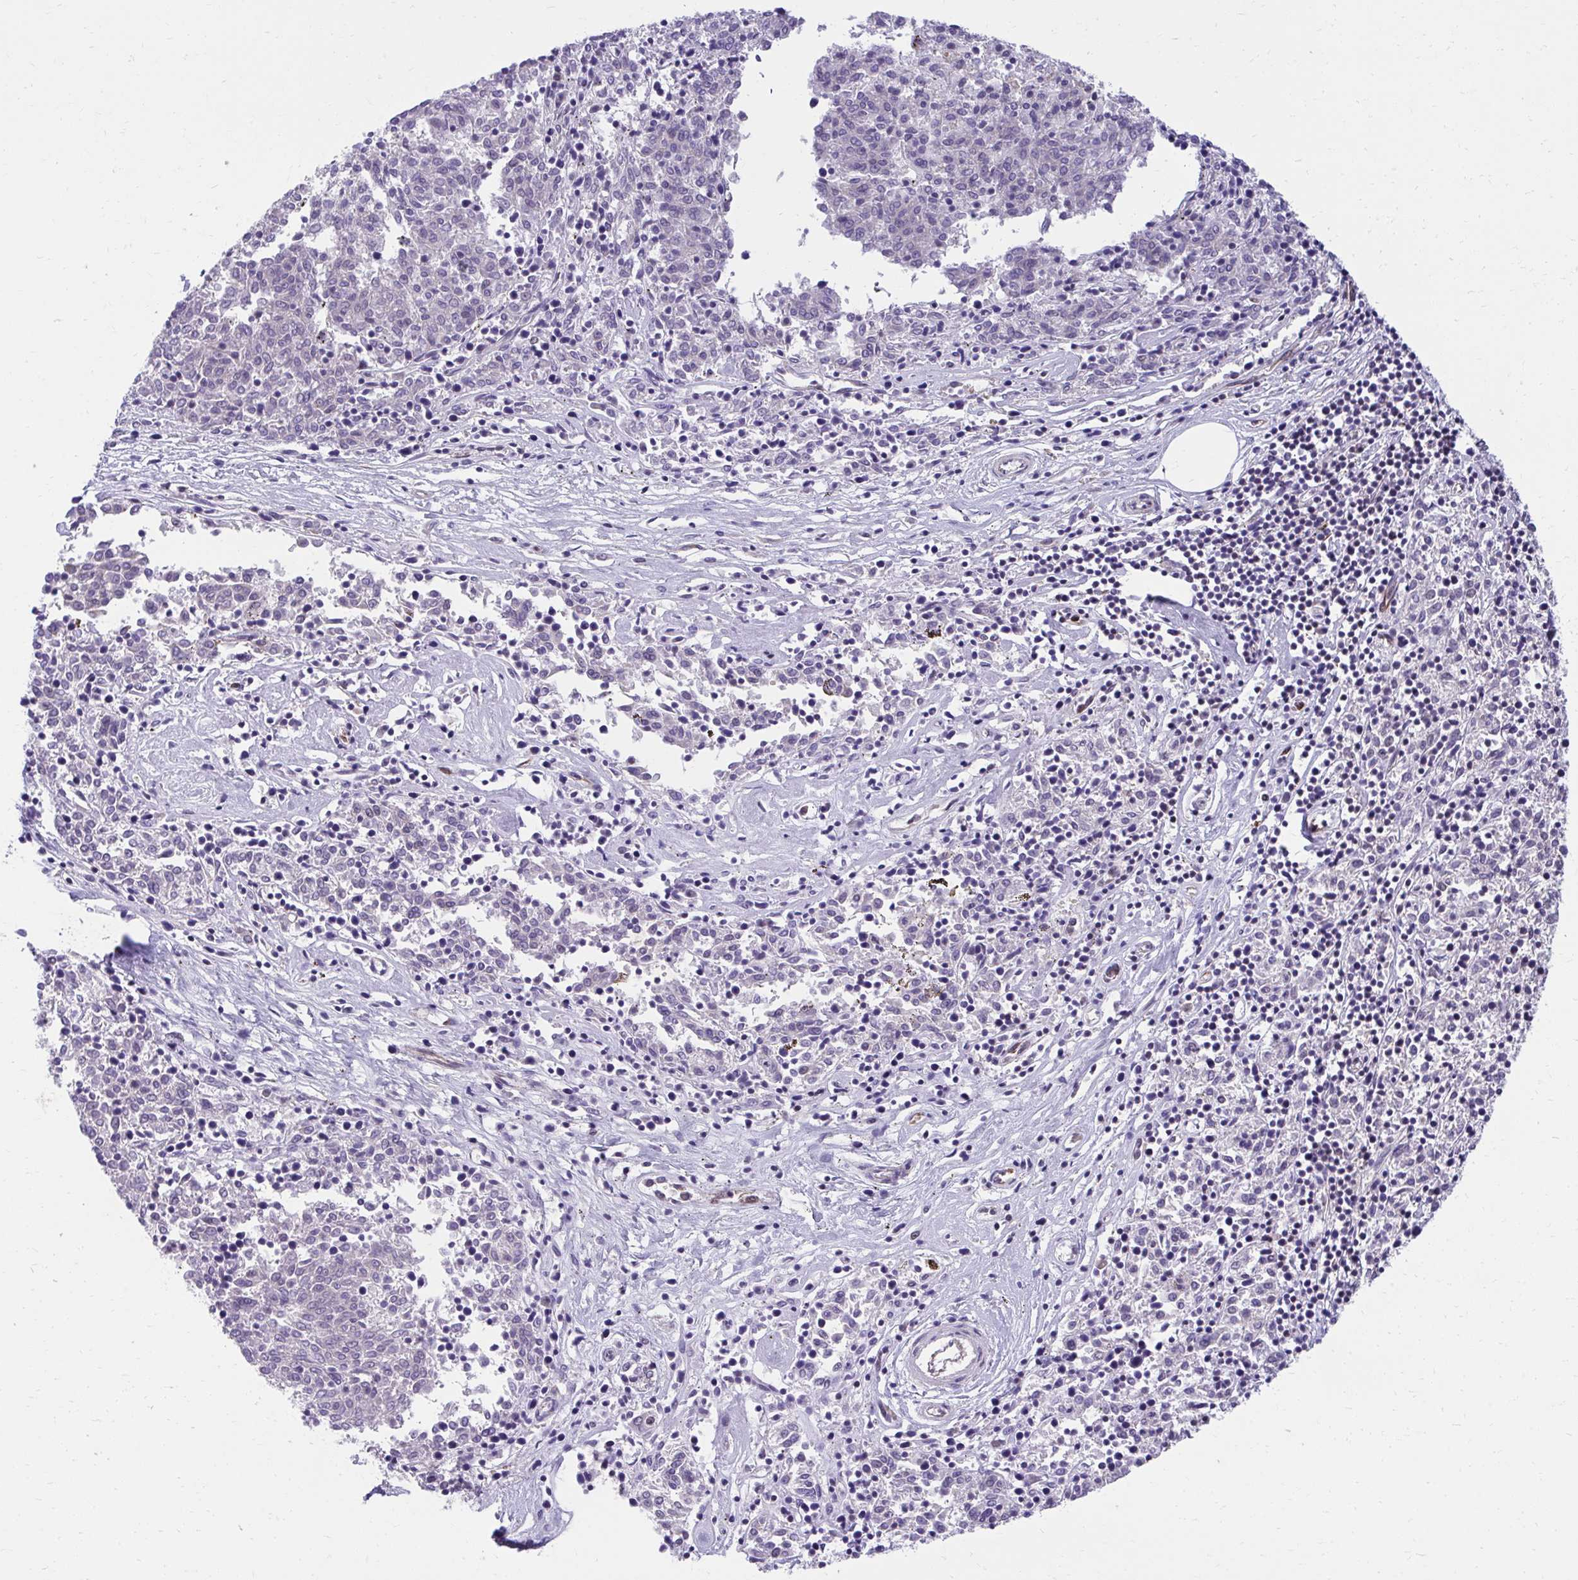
{"staining": {"intensity": "weak", "quantity": "25%-75%", "location": "nuclear"}, "tissue": "melanoma", "cell_type": "Tumor cells", "image_type": "cancer", "snomed": [{"axis": "morphology", "description": "Malignant melanoma, NOS"}, {"axis": "topography", "description": "Skin"}], "caption": "Immunohistochemical staining of malignant melanoma demonstrates weak nuclear protein positivity in about 25%-75% of tumor cells.", "gene": "HOXA4", "patient": {"sex": "female", "age": 72}}